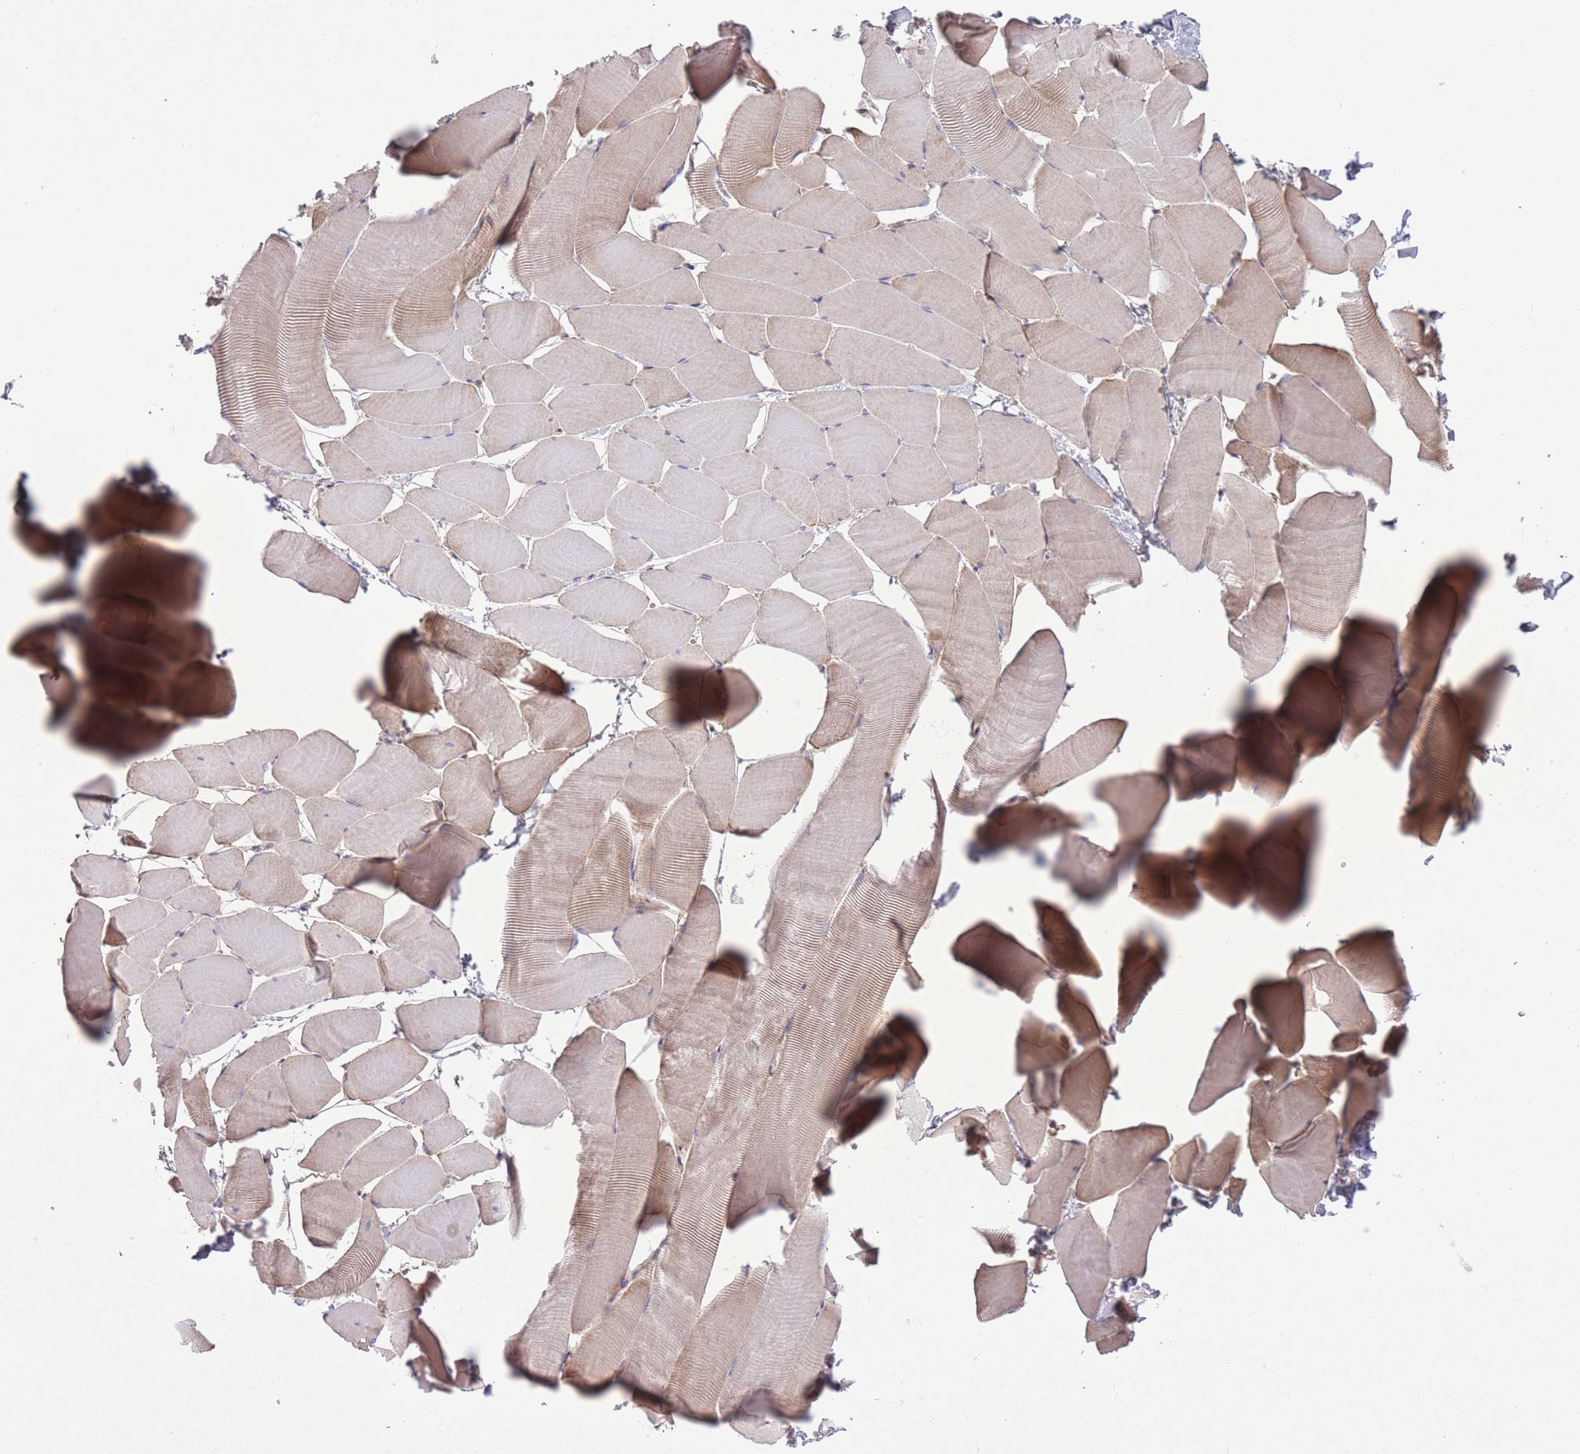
{"staining": {"intensity": "moderate", "quantity": "<25%", "location": "cytoplasmic/membranous"}, "tissue": "skeletal muscle", "cell_type": "Myocytes", "image_type": "normal", "snomed": [{"axis": "morphology", "description": "Normal tissue, NOS"}, {"axis": "topography", "description": "Skeletal muscle"}], "caption": "Protein staining reveals moderate cytoplasmic/membranous positivity in about <25% of myocytes in normal skeletal muscle.", "gene": "ZBTB24", "patient": {"sex": "male", "age": 25}}